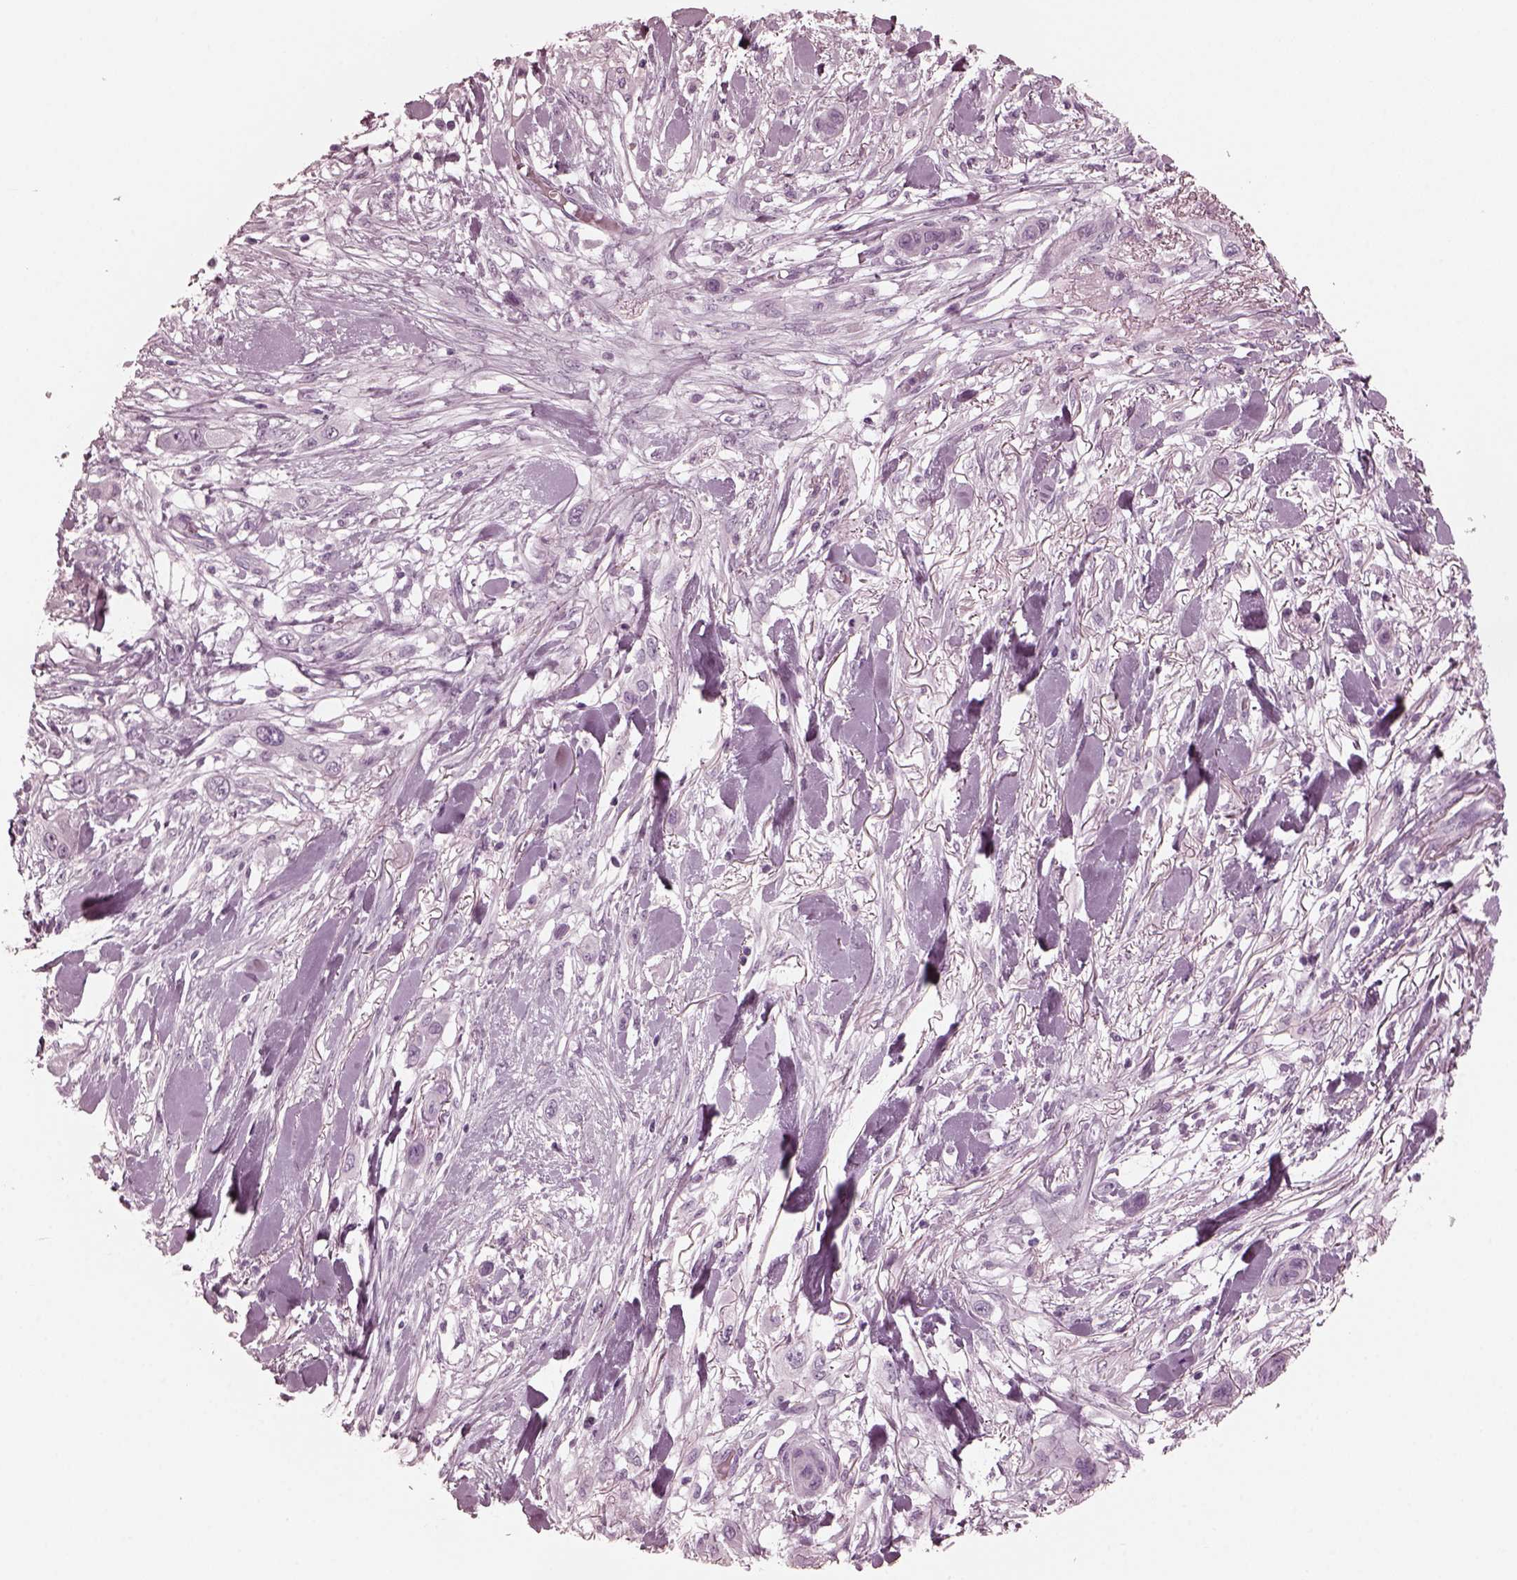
{"staining": {"intensity": "negative", "quantity": "none", "location": "none"}, "tissue": "skin cancer", "cell_type": "Tumor cells", "image_type": "cancer", "snomed": [{"axis": "morphology", "description": "Squamous cell carcinoma, NOS"}, {"axis": "topography", "description": "Skin"}], "caption": "High magnification brightfield microscopy of skin cancer stained with DAB (3,3'-diaminobenzidine) (brown) and counterstained with hematoxylin (blue): tumor cells show no significant staining.", "gene": "GRM6", "patient": {"sex": "male", "age": 79}}